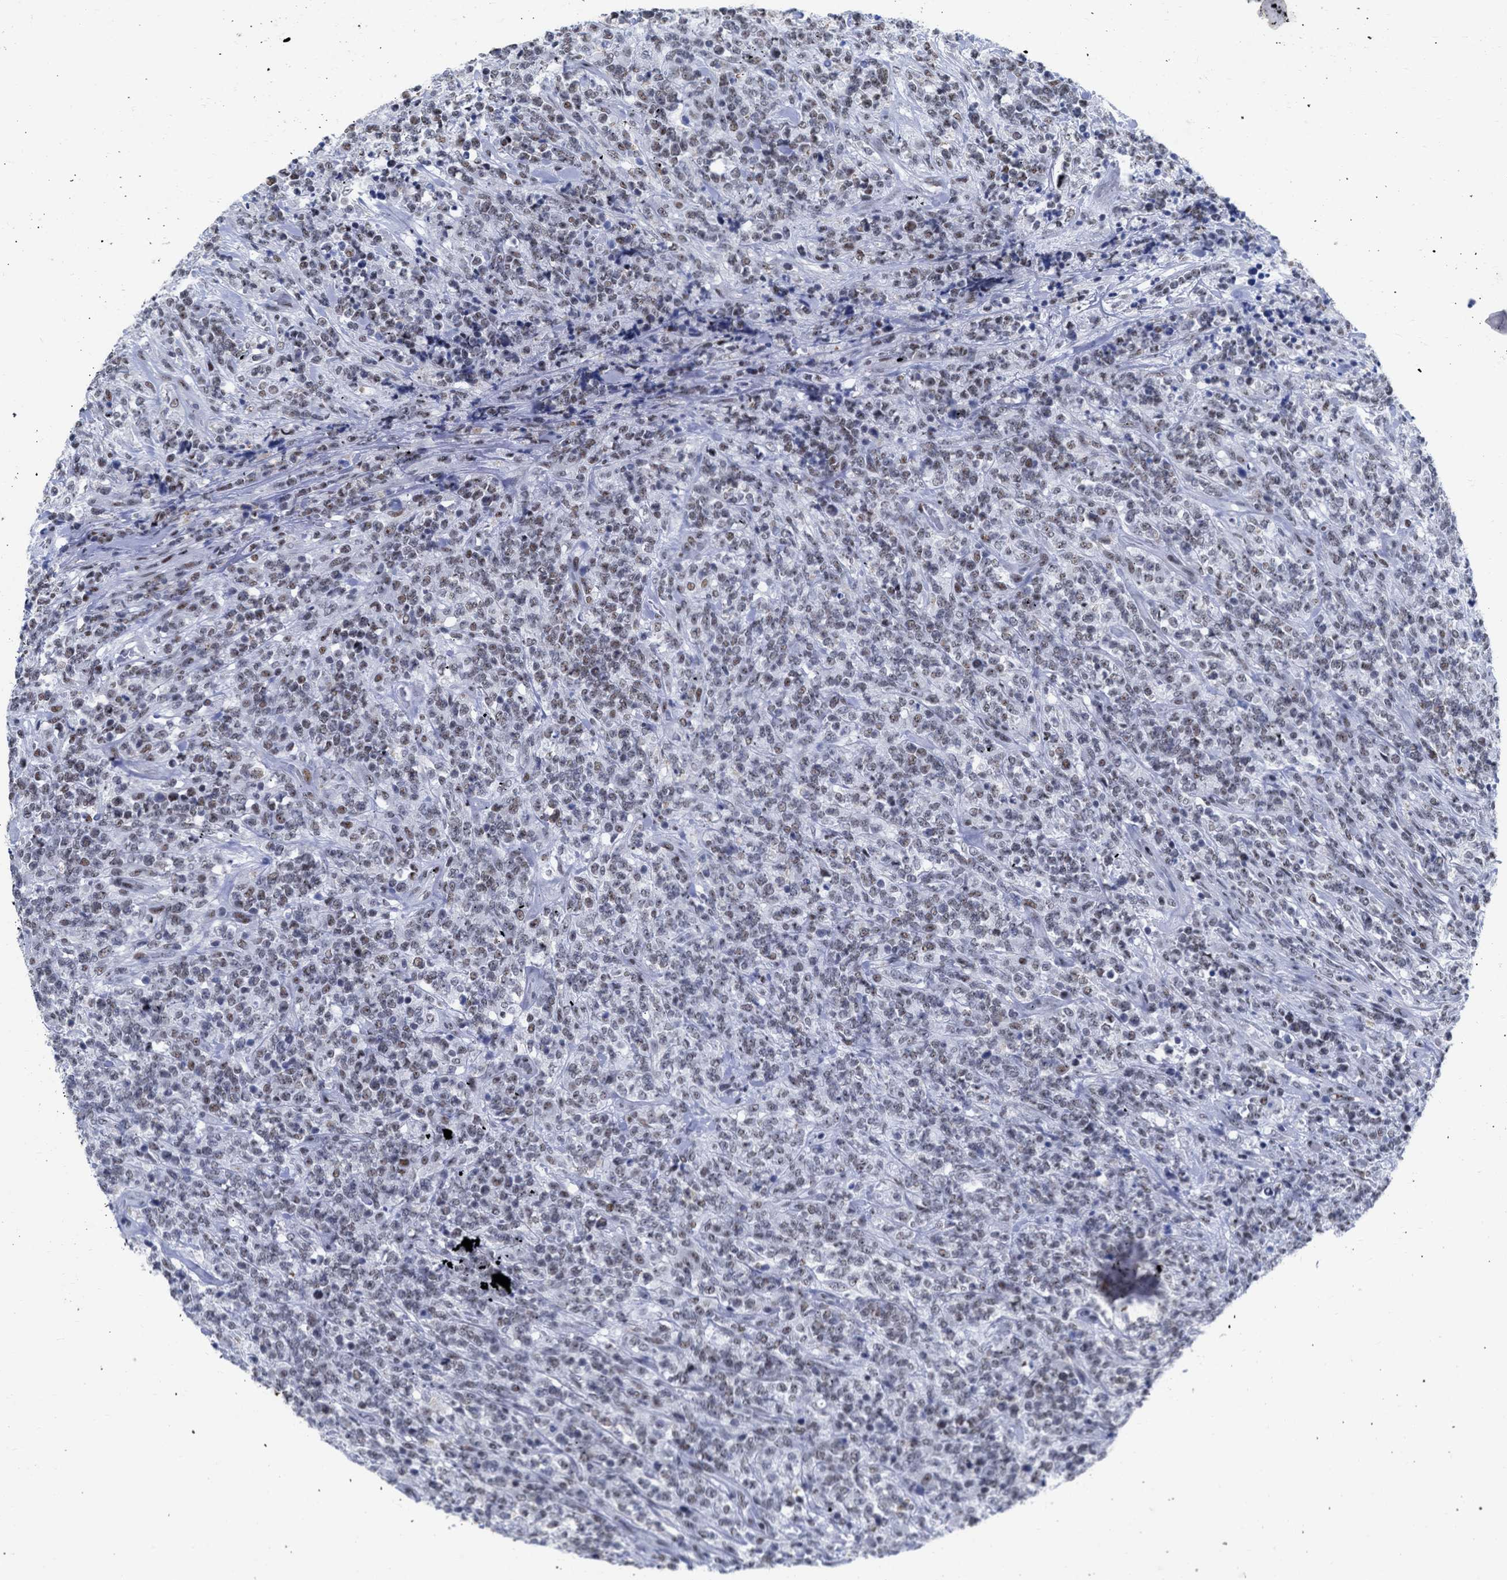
{"staining": {"intensity": "weak", "quantity": "25%-75%", "location": "nuclear"}, "tissue": "lymphoma", "cell_type": "Tumor cells", "image_type": "cancer", "snomed": [{"axis": "morphology", "description": "Malignant lymphoma, non-Hodgkin's type, High grade"}, {"axis": "topography", "description": "Soft tissue"}], "caption": "Protein staining by immunohistochemistry (IHC) demonstrates weak nuclear expression in about 25%-75% of tumor cells in lymphoma.", "gene": "DDX41", "patient": {"sex": "male", "age": 18}}